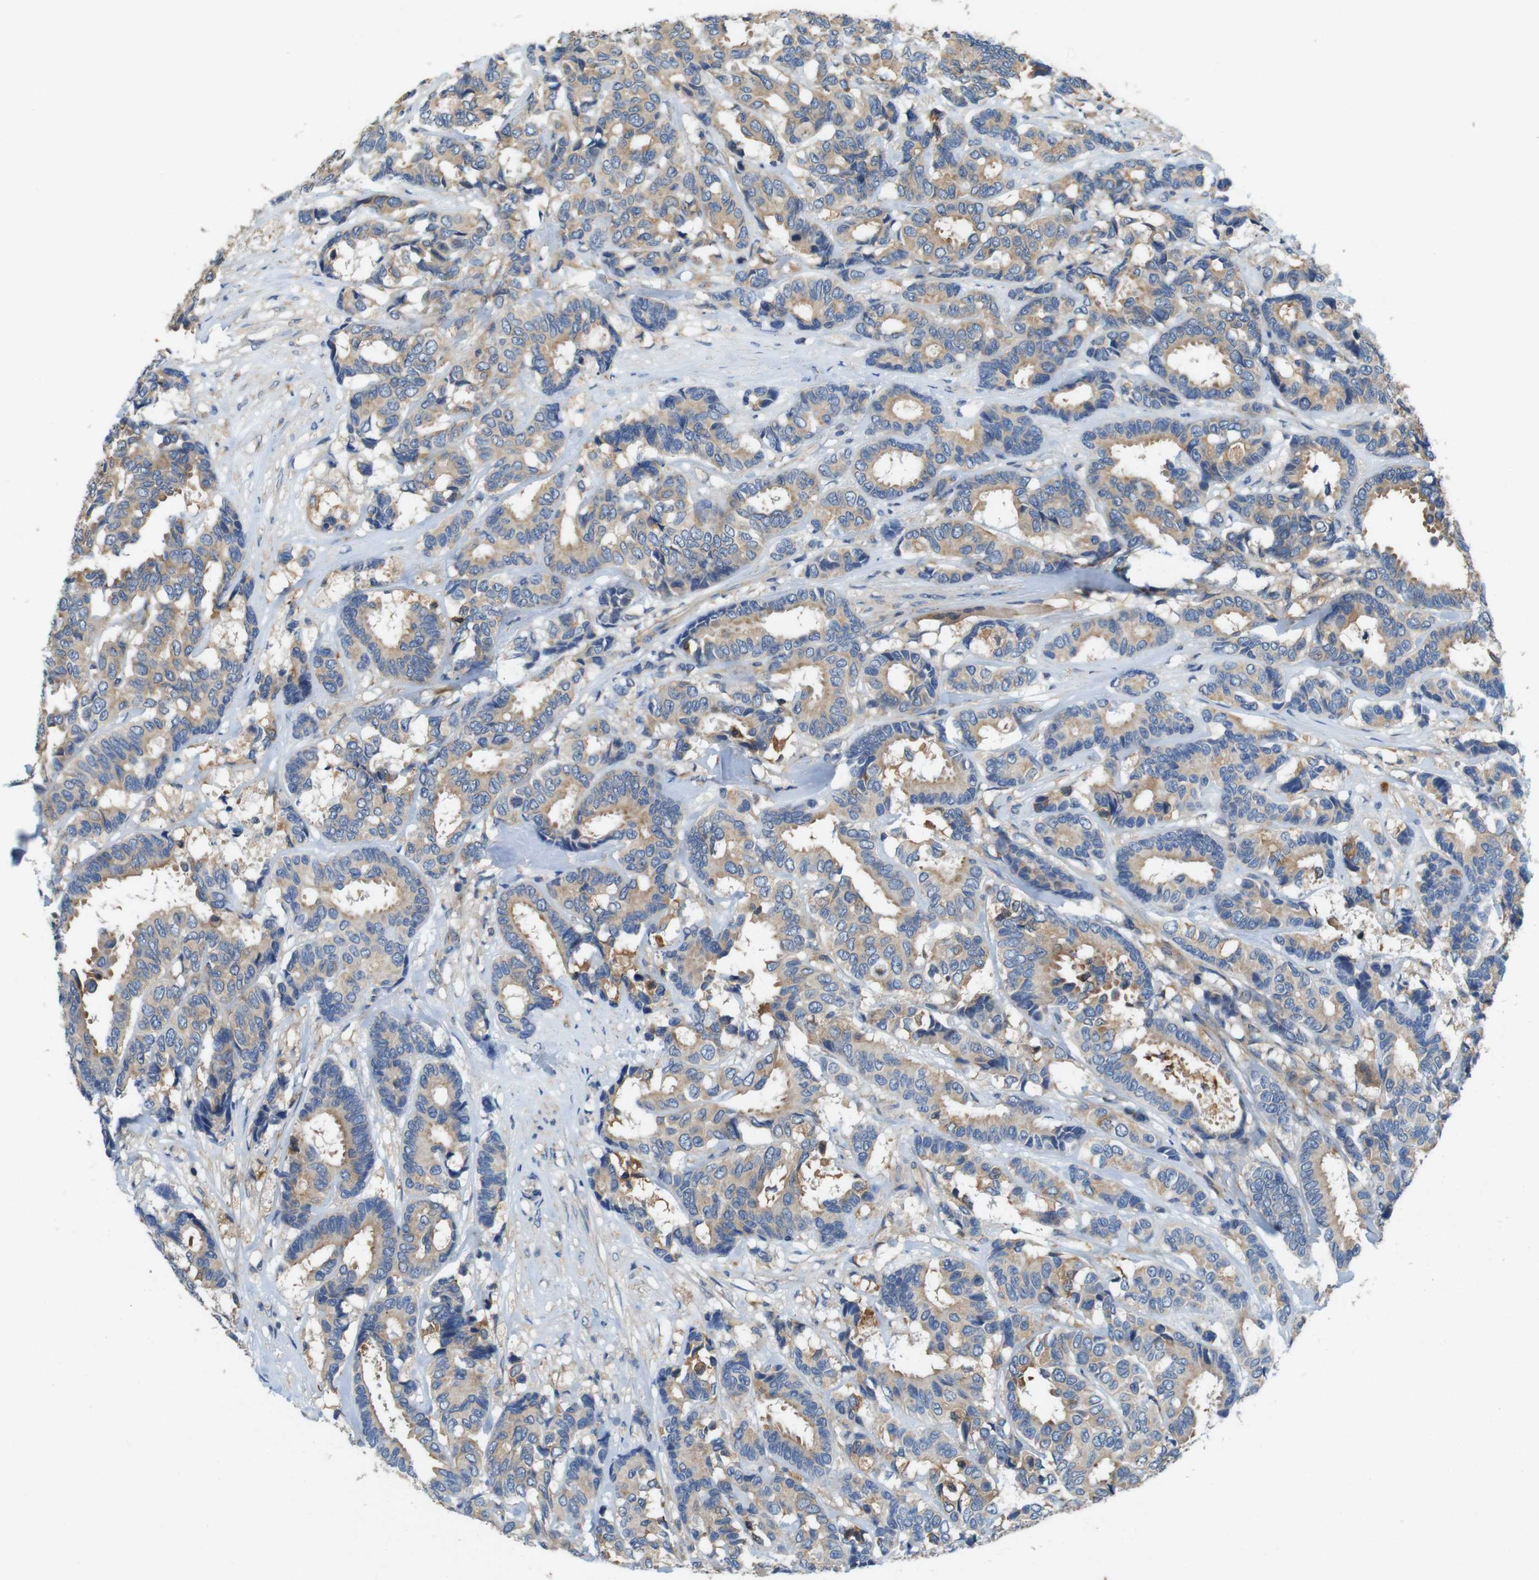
{"staining": {"intensity": "weak", "quantity": ">75%", "location": "cytoplasmic/membranous"}, "tissue": "breast cancer", "cell_type": "Tumor cells", "image_type": "cancer", "snomed": [{"axis": "morphology", "description": "Duct carcinoma"}, {"axis": "topography", "description": "Breast"}], "caption": "Breast cancer (infiltrating ductal carcinoma) stained with DAB immunohistochemistry (IHC) shows low levels of weak cytoplasmic/membranous positivity in approximately >75% of tumor cells. The protein is shown in brown color, while the nuclei are stained blue.", "gene": "DCTN1", "patient": {"sex": "female", "age": 87}}